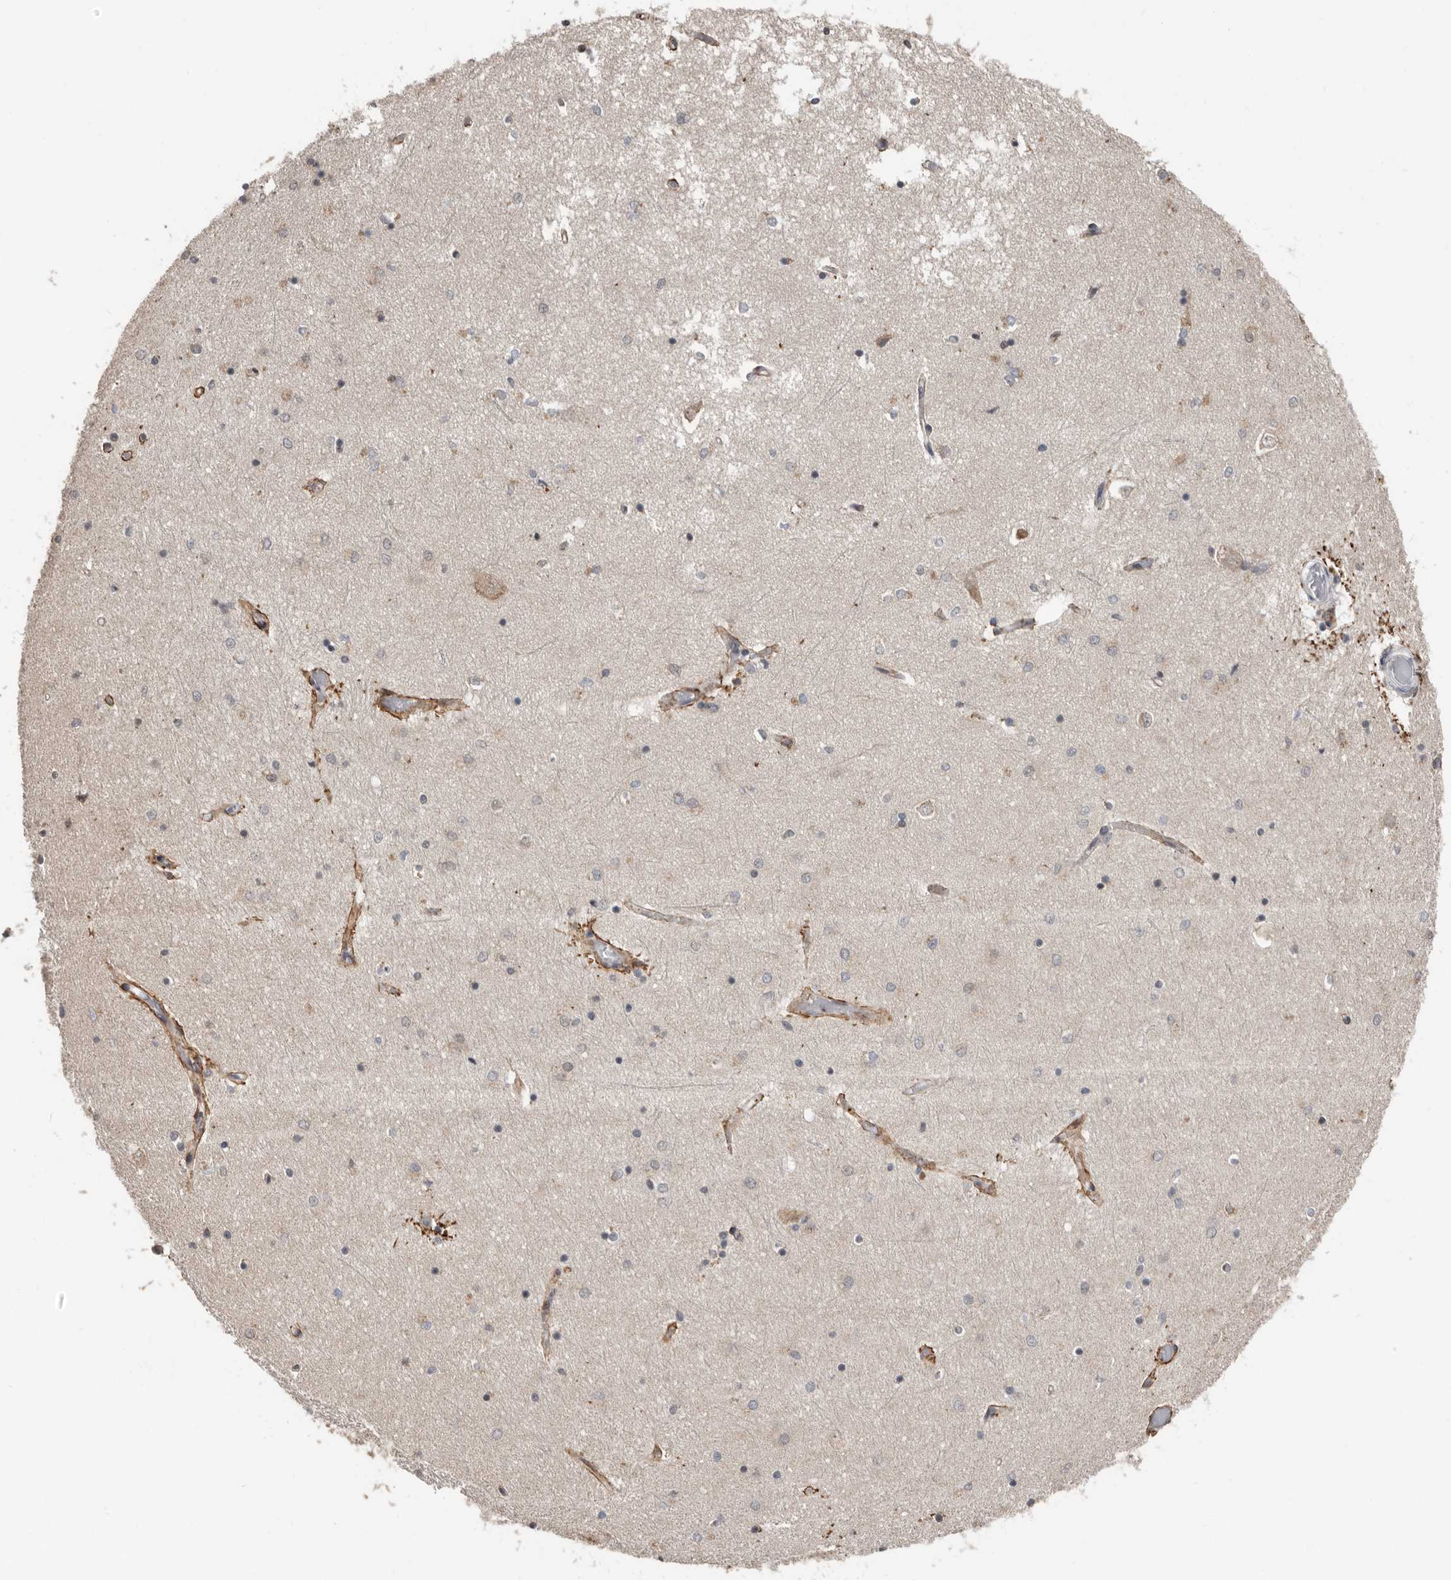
{"staining": {"intensity": "negative", "quantity": "none", "location": "none"}, "tissue": "hippocampus", "cell_type": "Glial cells", "image_type": "normal", "snomed": [{"axis": "morphology", "description": "Normal tissue, NOS"}, {"axis": "topography", "description": "Hippocampus"}], "caption": "Image shows no significant protein positivity in glial cells of benign hippocampus.", "gene": "LRGUK", "patient": {"sex": "male", "age": 45}}